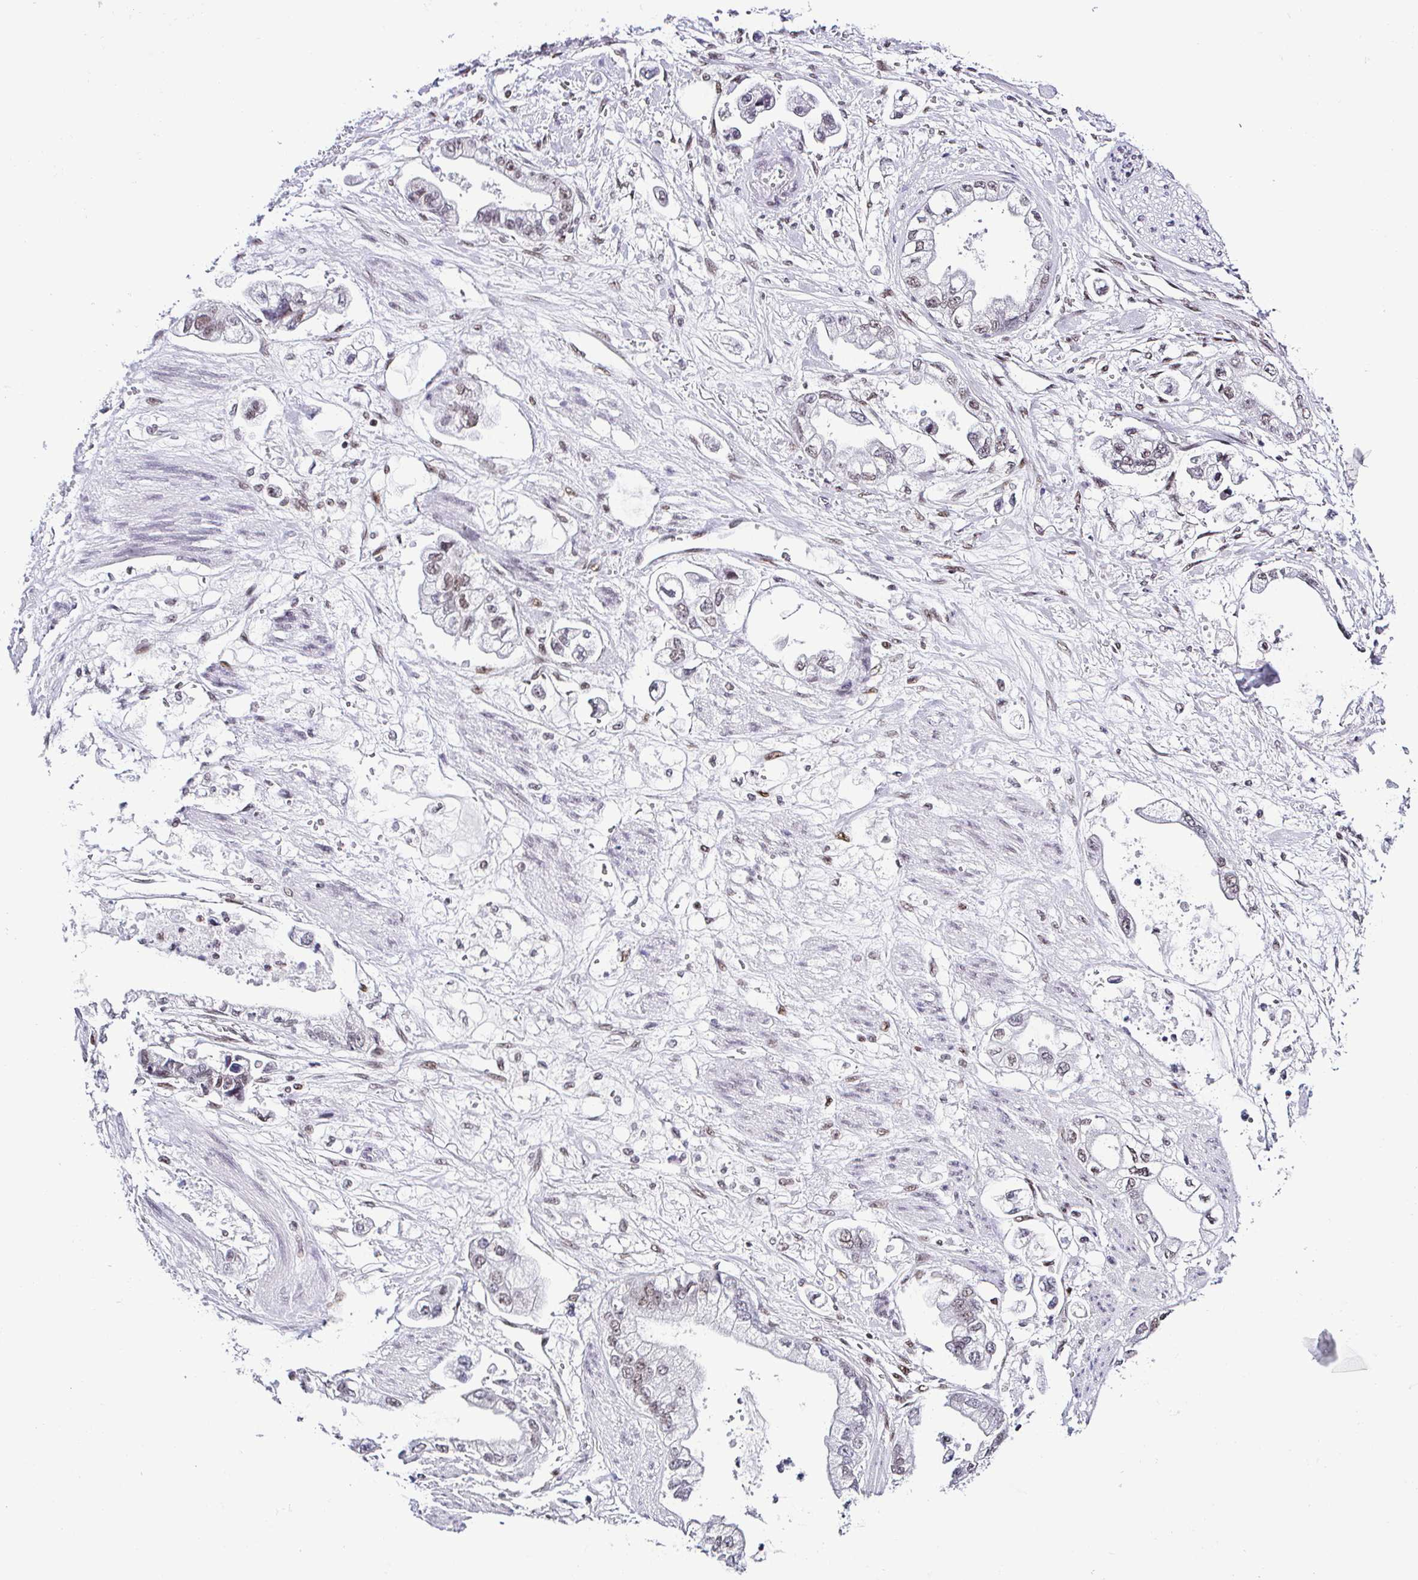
{"staining": {"intensity": "weak", "quantity": "25%-75%", "location": "nuclear"}, "tissue": "stomach cancer", "cell_type": "Tumor cells", "image_type": "cancer", "snomed": [{"axis": "morphology", "description": "Adenocarcinoma, NOS"}, {"axis": "topography", "description": "Stomach"}], "caption": "Approximately 25%-75% of tumor cells in human adenocarcinoma (stomach) exhibit weak nuclear protein staining as visualized by brown immunohistochemical staining.", "gene": "DR1", "patient": {"sex": "male", "age": 62}}